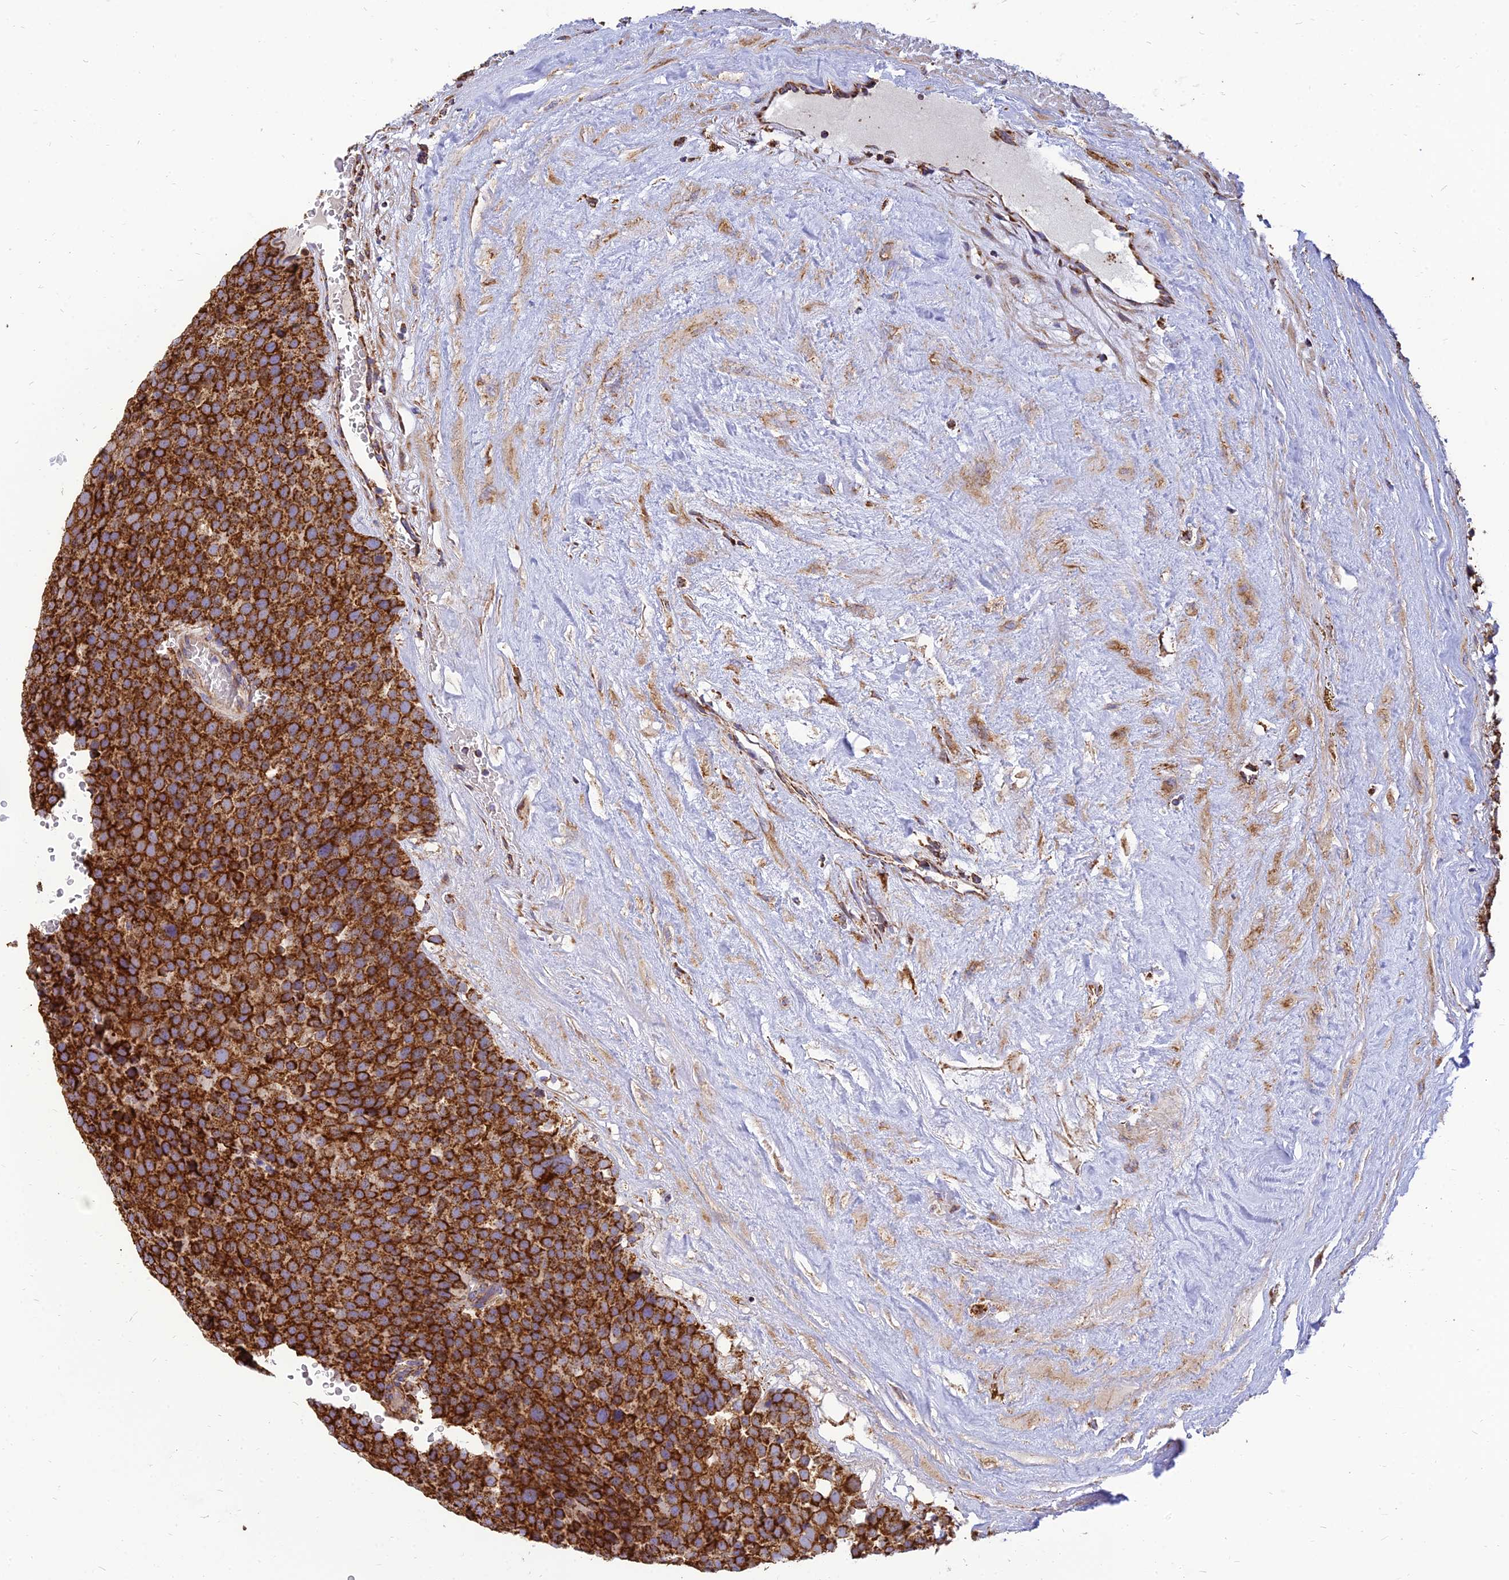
{"staining": {"intensity": "strong", "quantity": ">75%", "location": "cytoplasmic/membranous"}, "tissue": "testis cancer", "cell_type": "Tumor cells", "image_type": "cancer", "snomed": [{"axis": "morphology", "description": "Seminoma, NOS"}, {"axis": "topography", "description": "Testis"}], "caption": "Testis cancer (seminoma) tissue exhibits strong cytoplasmic/membranous positivity in about >75% of tumor cells", "gene": "THUMPD2", "patient": {"sex": "male", "age": 71}}